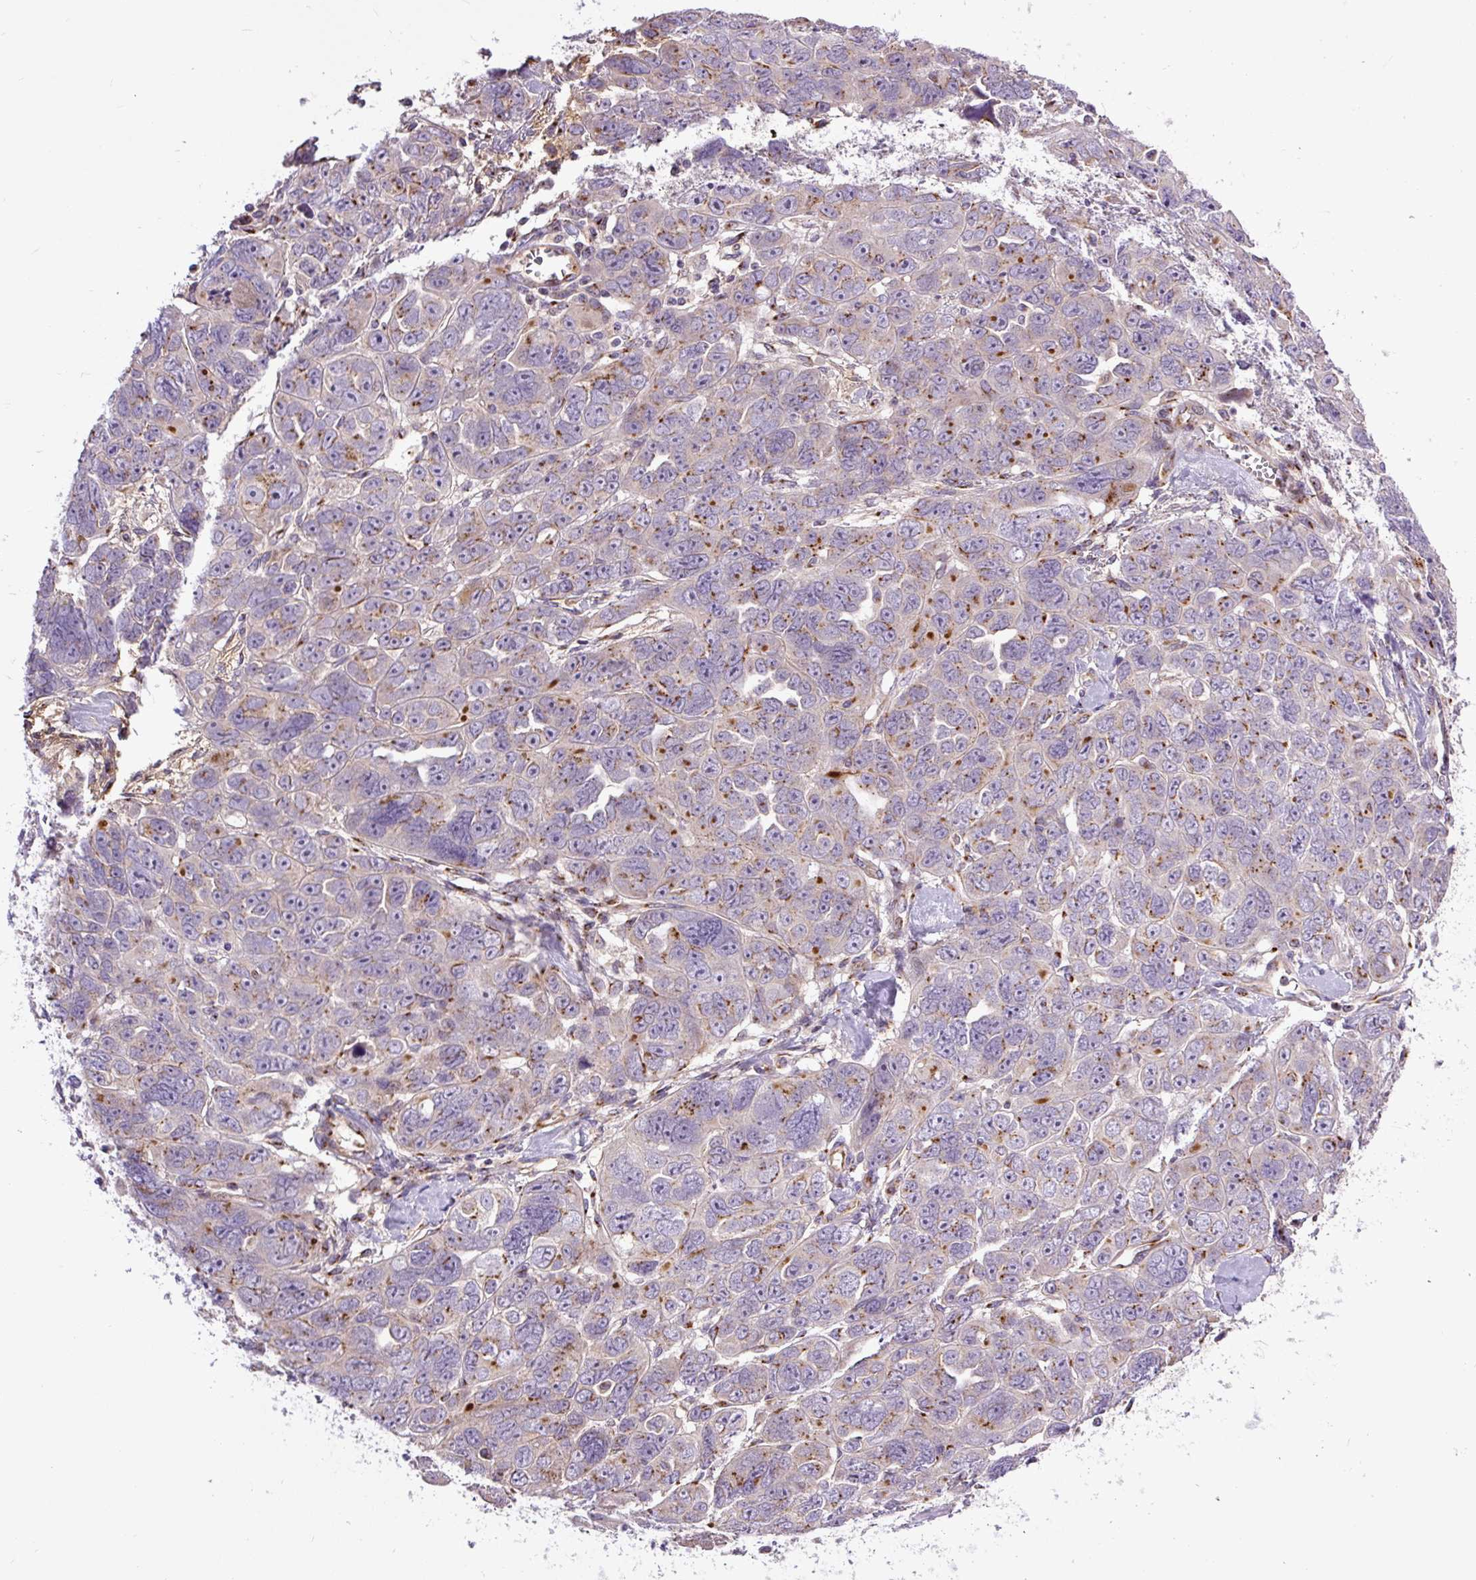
{"staining": {"intensity": "moderate", "quantity": "<25%", "location": "cytoplasmic/membranous"}, "tissue": "ovarian cancer", "cell_type": "Tumor cells", "image_type": "cancer", "snomed": [{"axis": "morphology", "description": "Cystadenocarcinoma, serous, NOS"}, {"axis": "topography", "description": "Ovary"}], "caption": "A high-resolution histopathology image shows immunohistochemistry staining of ovarian cancer, which exhibits moderate cytoplasmic/membranous staining in about <25% of tumor cells. The protein is stained brown, and the nuclei are stained in blue (DAB (3,3'-diaminobenzidine) IHC with brightfield microscopy, high magnification).", "gene": "MSMP", "patient": {"sex": "female", "age": 63}}